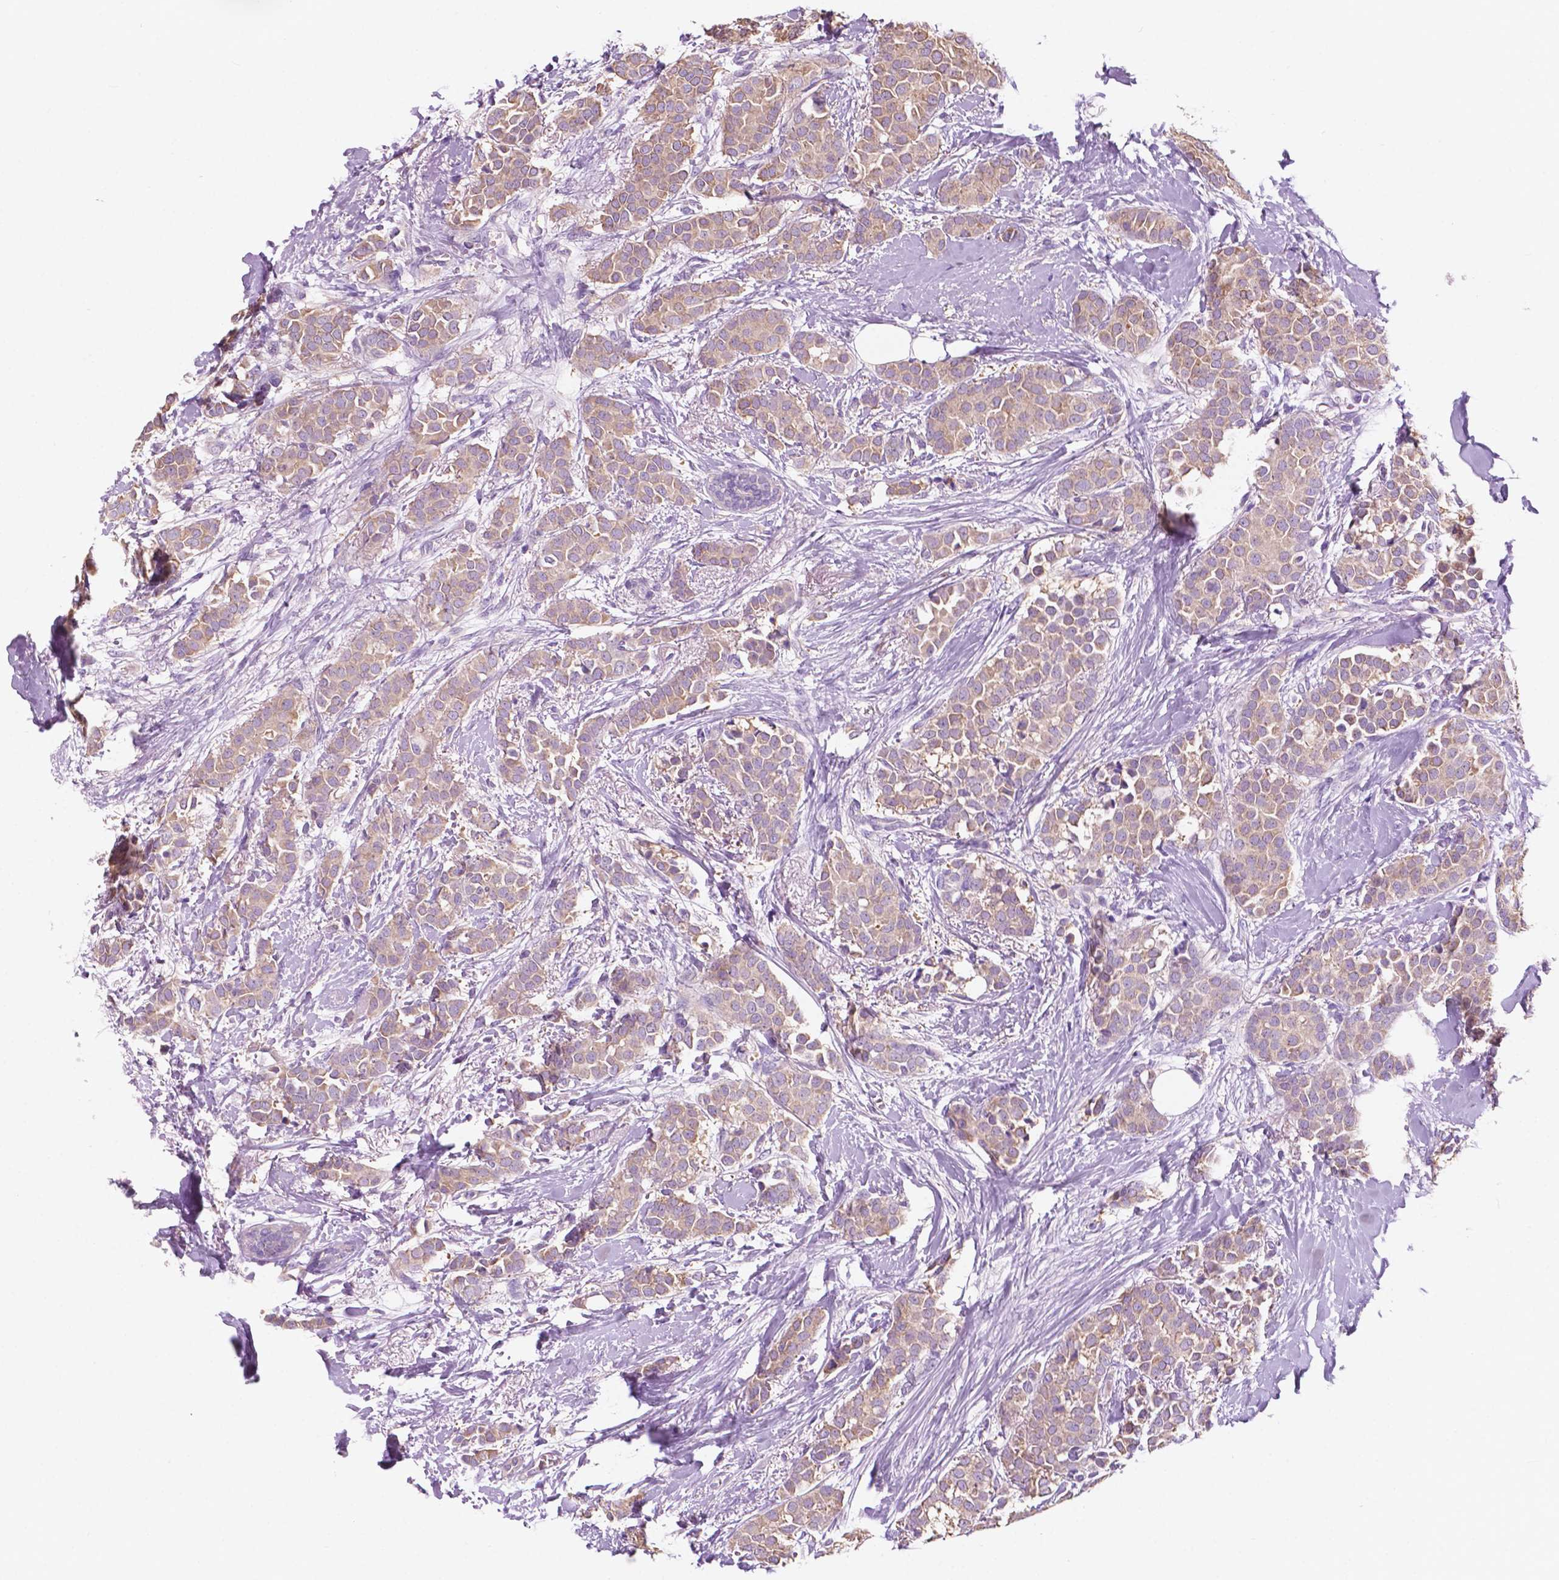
{"staining": {"intensity": "weak", "quantity": ">75%", "location": "cytoplasmic/membranous"}, "tissue": "breast cancer", "cell_type": "Tumor cells", "image_type": "cancer", "snomed": [{"axis": "morphology", "description": "Duct carcinoma"}, {"axis": "topography", "description": "Breast"}], "caption": "Immunohistochemistry of intraductal carcinoma (breast) demonstrates low levels of weak cytoplasmic/membranous positivity in about >75% of tumor cells.", "gene": "SEMA4A", "patient": {"sex": "female", "age": 79}}